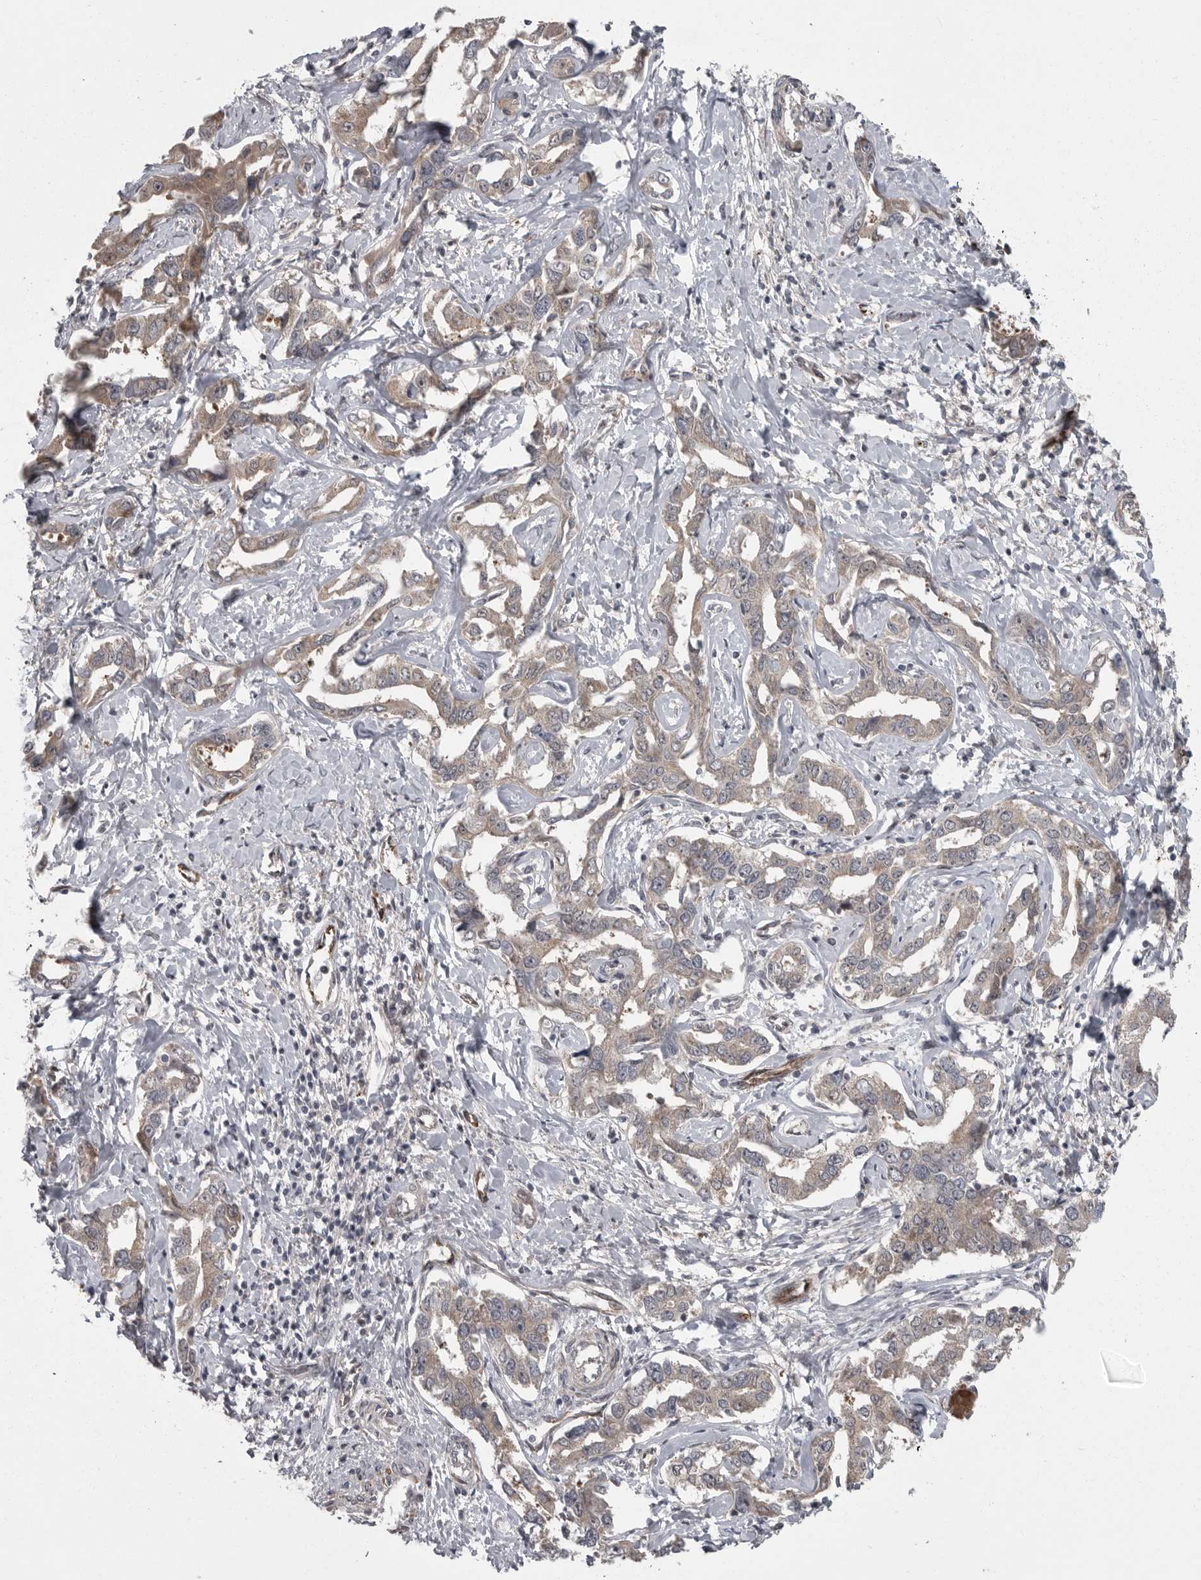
{"staining": {"intensity": "weak", "quantity": "<25%", "location": "cytoplasmic/membranous"}, "tissue": "liver cancer", "cell_type": "Tumor cells", "image_type": "cancer", "snomed": [{"axis": "morphology", "description": "Cholangiocarcinoma"}, {"axis": "topography", "description": "Liver"}], "caption": "Tumor cells show no significant expression in liver cholangiocarcinoma.", "gene": "PPP1R9A", "patient": {"sex": "male", "age": 59}}